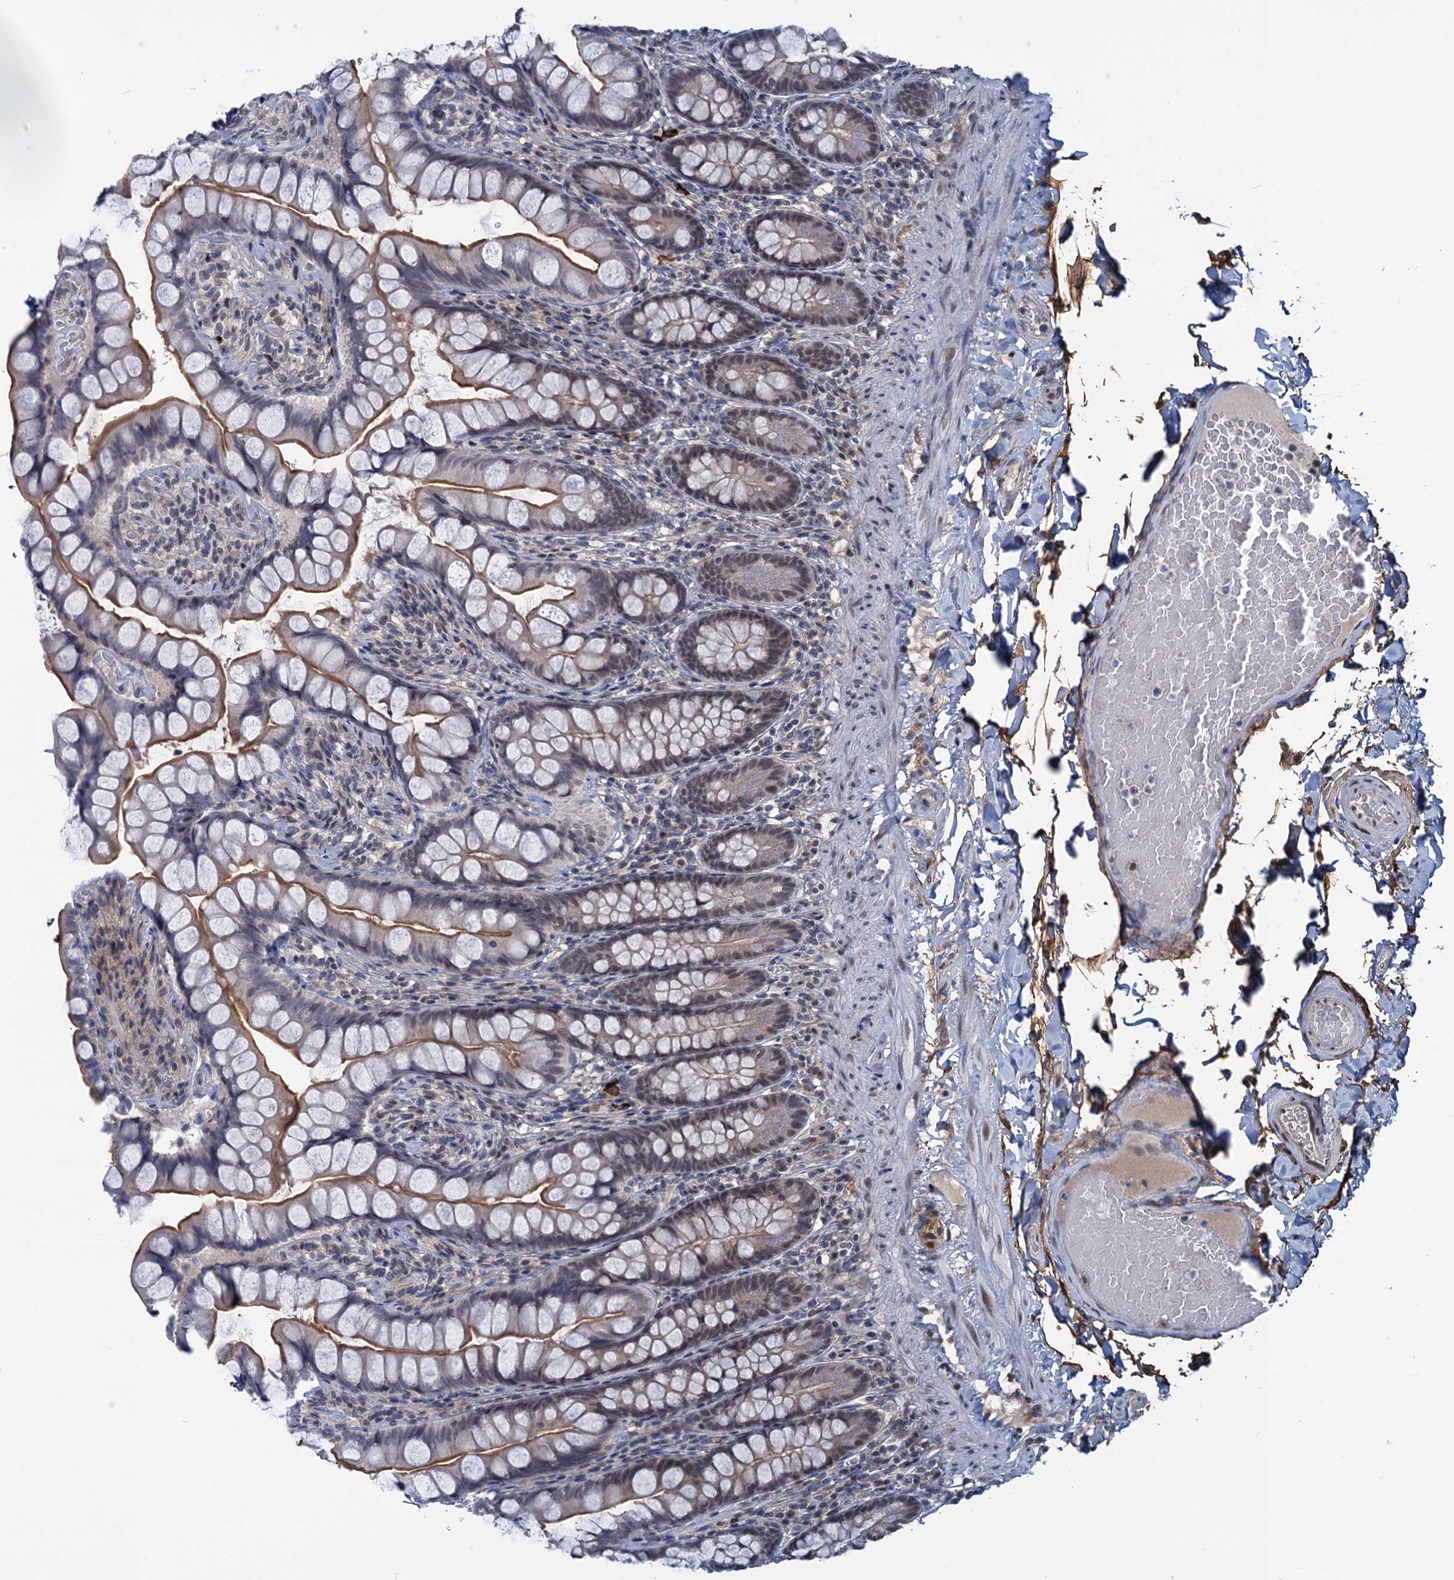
{"staining": {"intensity": "moderate", "quantity": "25%-75%", "location": "cytoplasmic/membranous,nuclear"}, "tissue": "small intestine", "cell_type": "Glandular cells", "image_type": "normal", "snomed": [{"axis": "morphology", "description": "Normal tissue, NOS"}, {"axis": "topography", "description": "Small intestine"}], "caption": "A high-resolution micrograph shows IHC staining of benign small intestine, which exhibits moderate cytoplasmic/membranous,nuclear positivity in about 25%-75% of glandular cells.", "gene": "SAE1", "patient": {"sex": "male", "age": 70}}